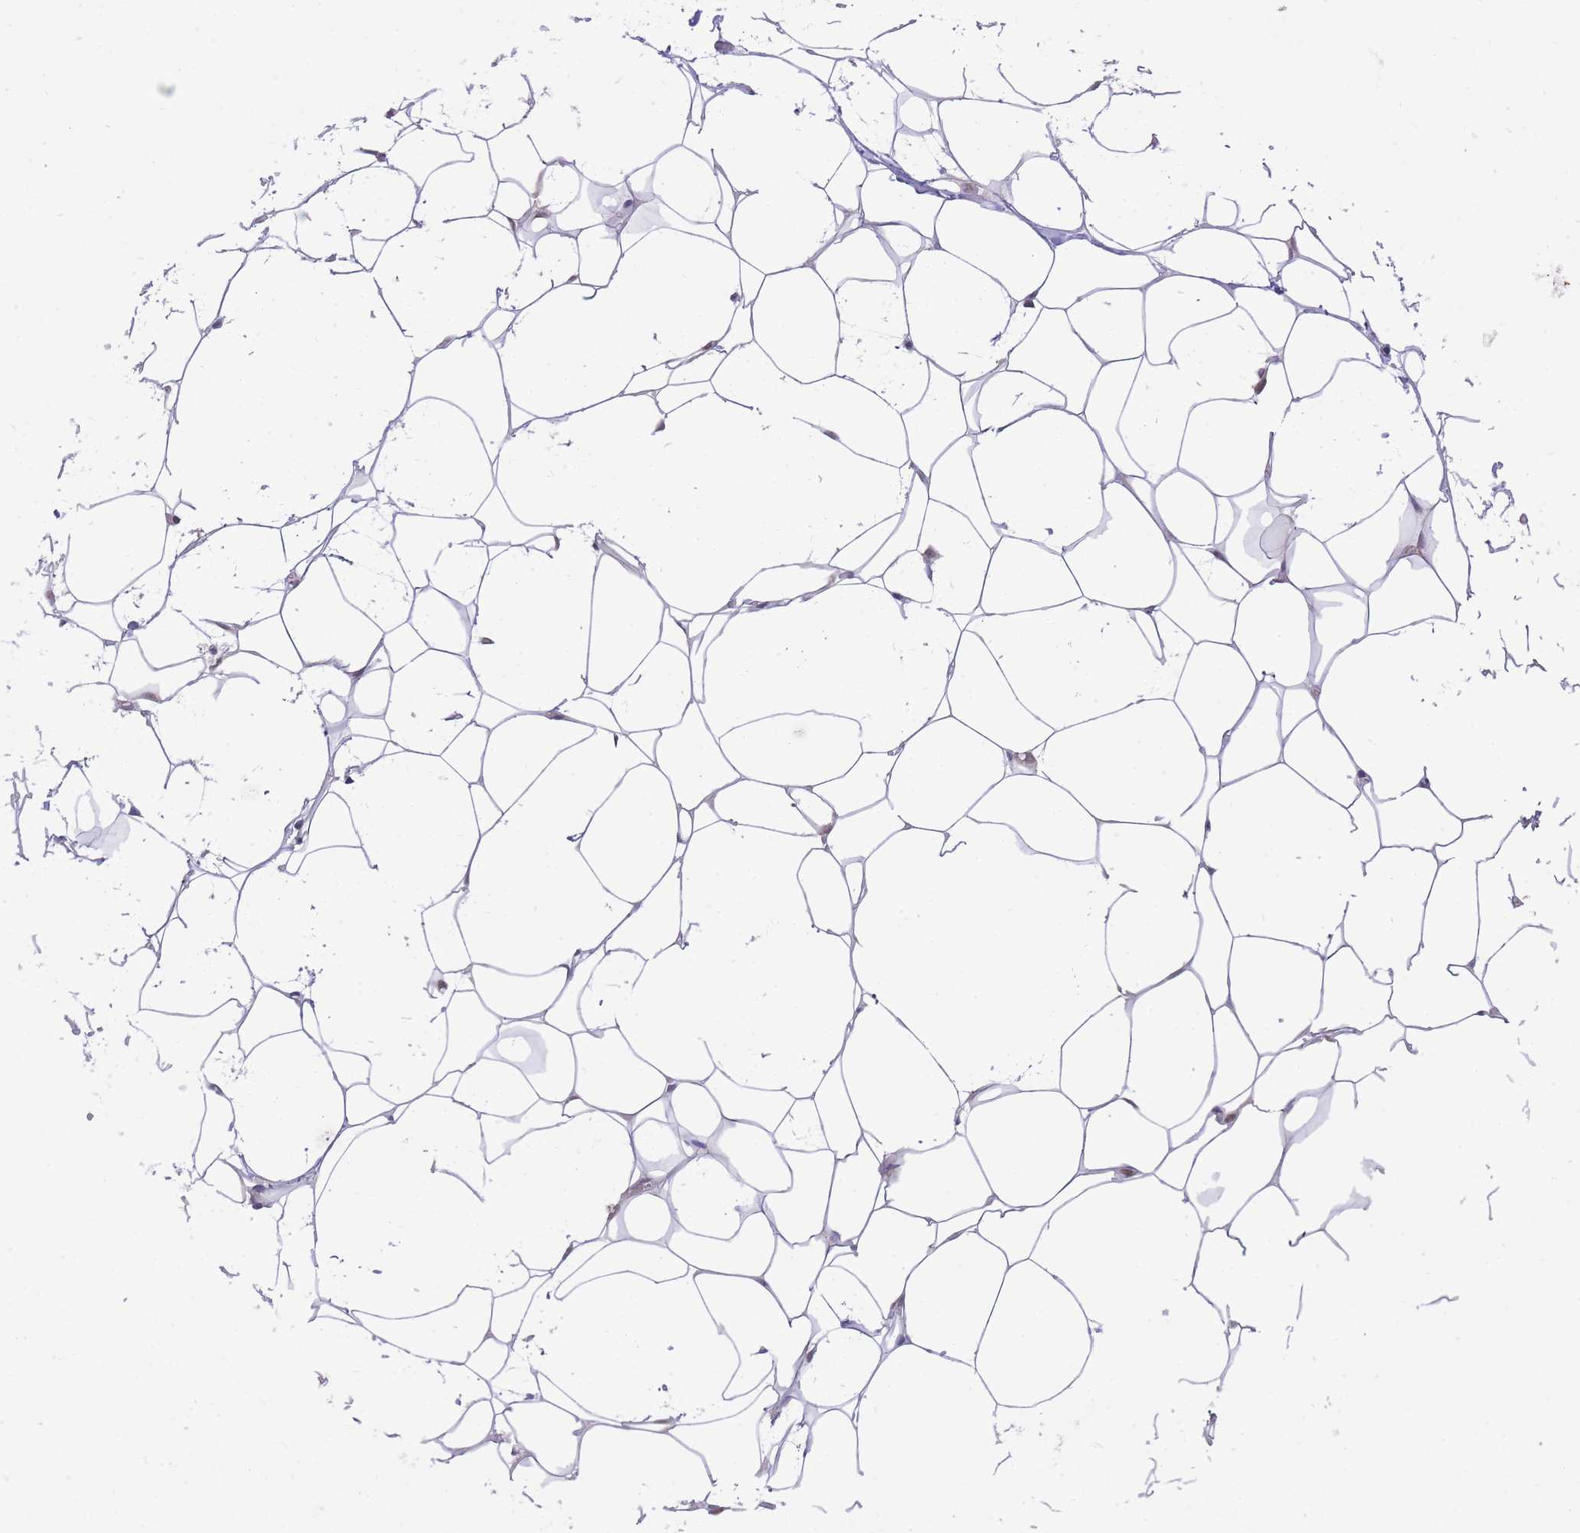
{"staining": {"intensity": "negative", "quantity": "none", "location": "none"}, "tissue": "adipose tissue", "cell_type": "Adipocytes", "image_type": "normal", "snomed": [{"axis": "morphology", "description": "Normal tissue, NOS"}, {"axis": "topography", "description": "Breast"}], "caption": "Immunohistochemistry micrograph of normal adipose tissue stained for a protein (brown), which displays no positivity in adipocytes. The staining was performed using DAB to visualize the protein expression in brown, while the nuclei were stained in blue with hematoxylin (Magnification: 20x).", "gene": "STK39", "patient": {"sex": "female", "age": 26}}